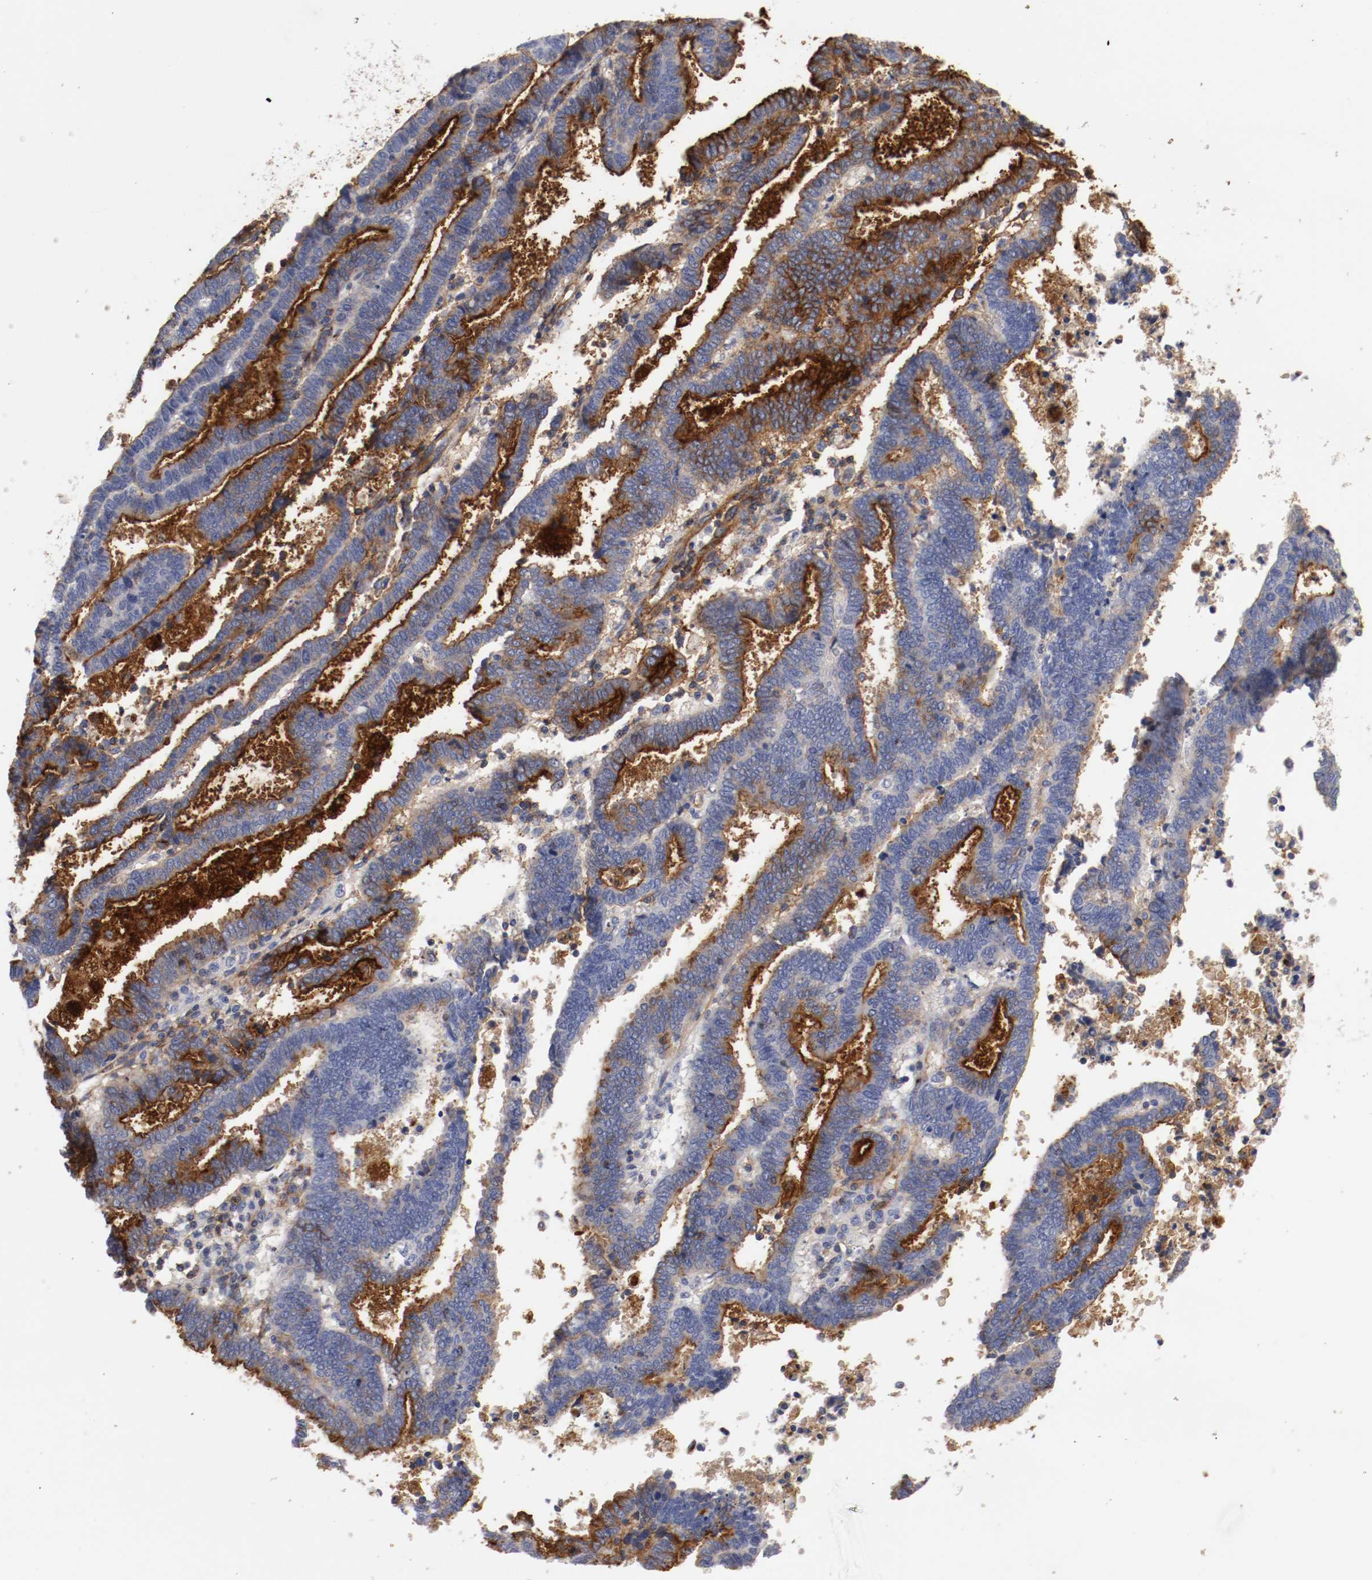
{"staining": {"intensity": "strong", "quantity": "25%-75%", "location": "cytoplasmic/membranous"}, "tissue": "endometrial cancer", "cell_type": "Tumor cells", "image_type": "cancer", "snomed": [{"axis": "morphology", "description": "Adenocarcinoma, NOS"}, {"axis": "topography", "description": "Uterus"}], "caption": "Immunohistochemical staining of adenocarcinoma (endometrial) reveals strong cytoplasmic/membranous protein expression in approximately 25%-75% of tumor cells.", "gene": "IFITM1", "patient": {"sex": "female", "age": 83}}